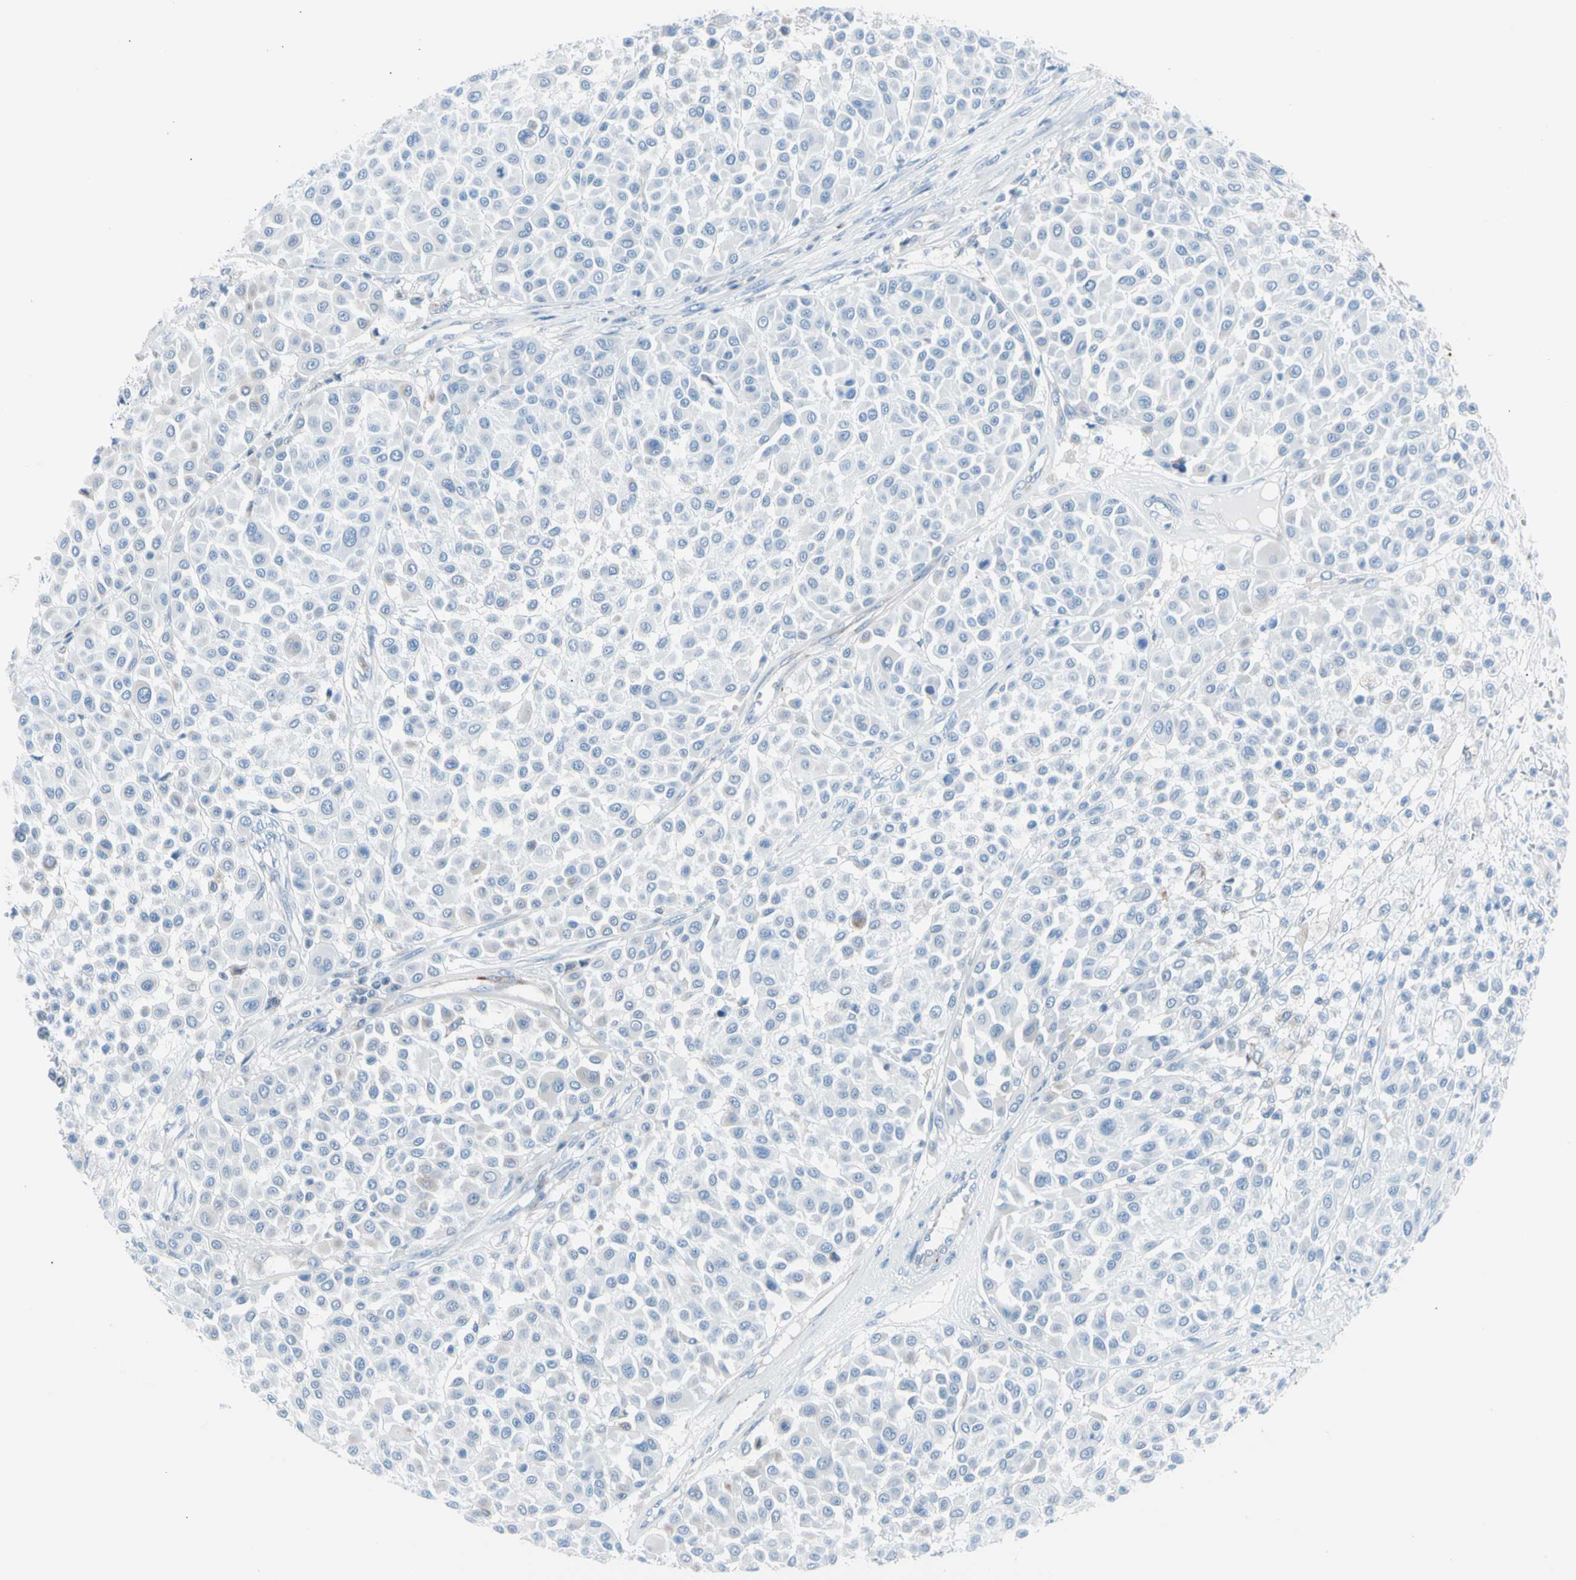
{"staining": {"intensity": "negative", "quantity": "none", "location": "none"}, "tissue": "melanoma", "cell_type": "Tumor cells", "image_type": "cancer", "snomed": [{"axis": "morphology", "description": "Malignant melanoma, Metastatic site"}, {"axis": "topography", "description": "Soft tissue"}], "caption": "Tumor cells are negative for protein expression in human malignant melanoma (metastatic site).", "gene": "HK1", "patient": {"sex": "male", "age": 41}}